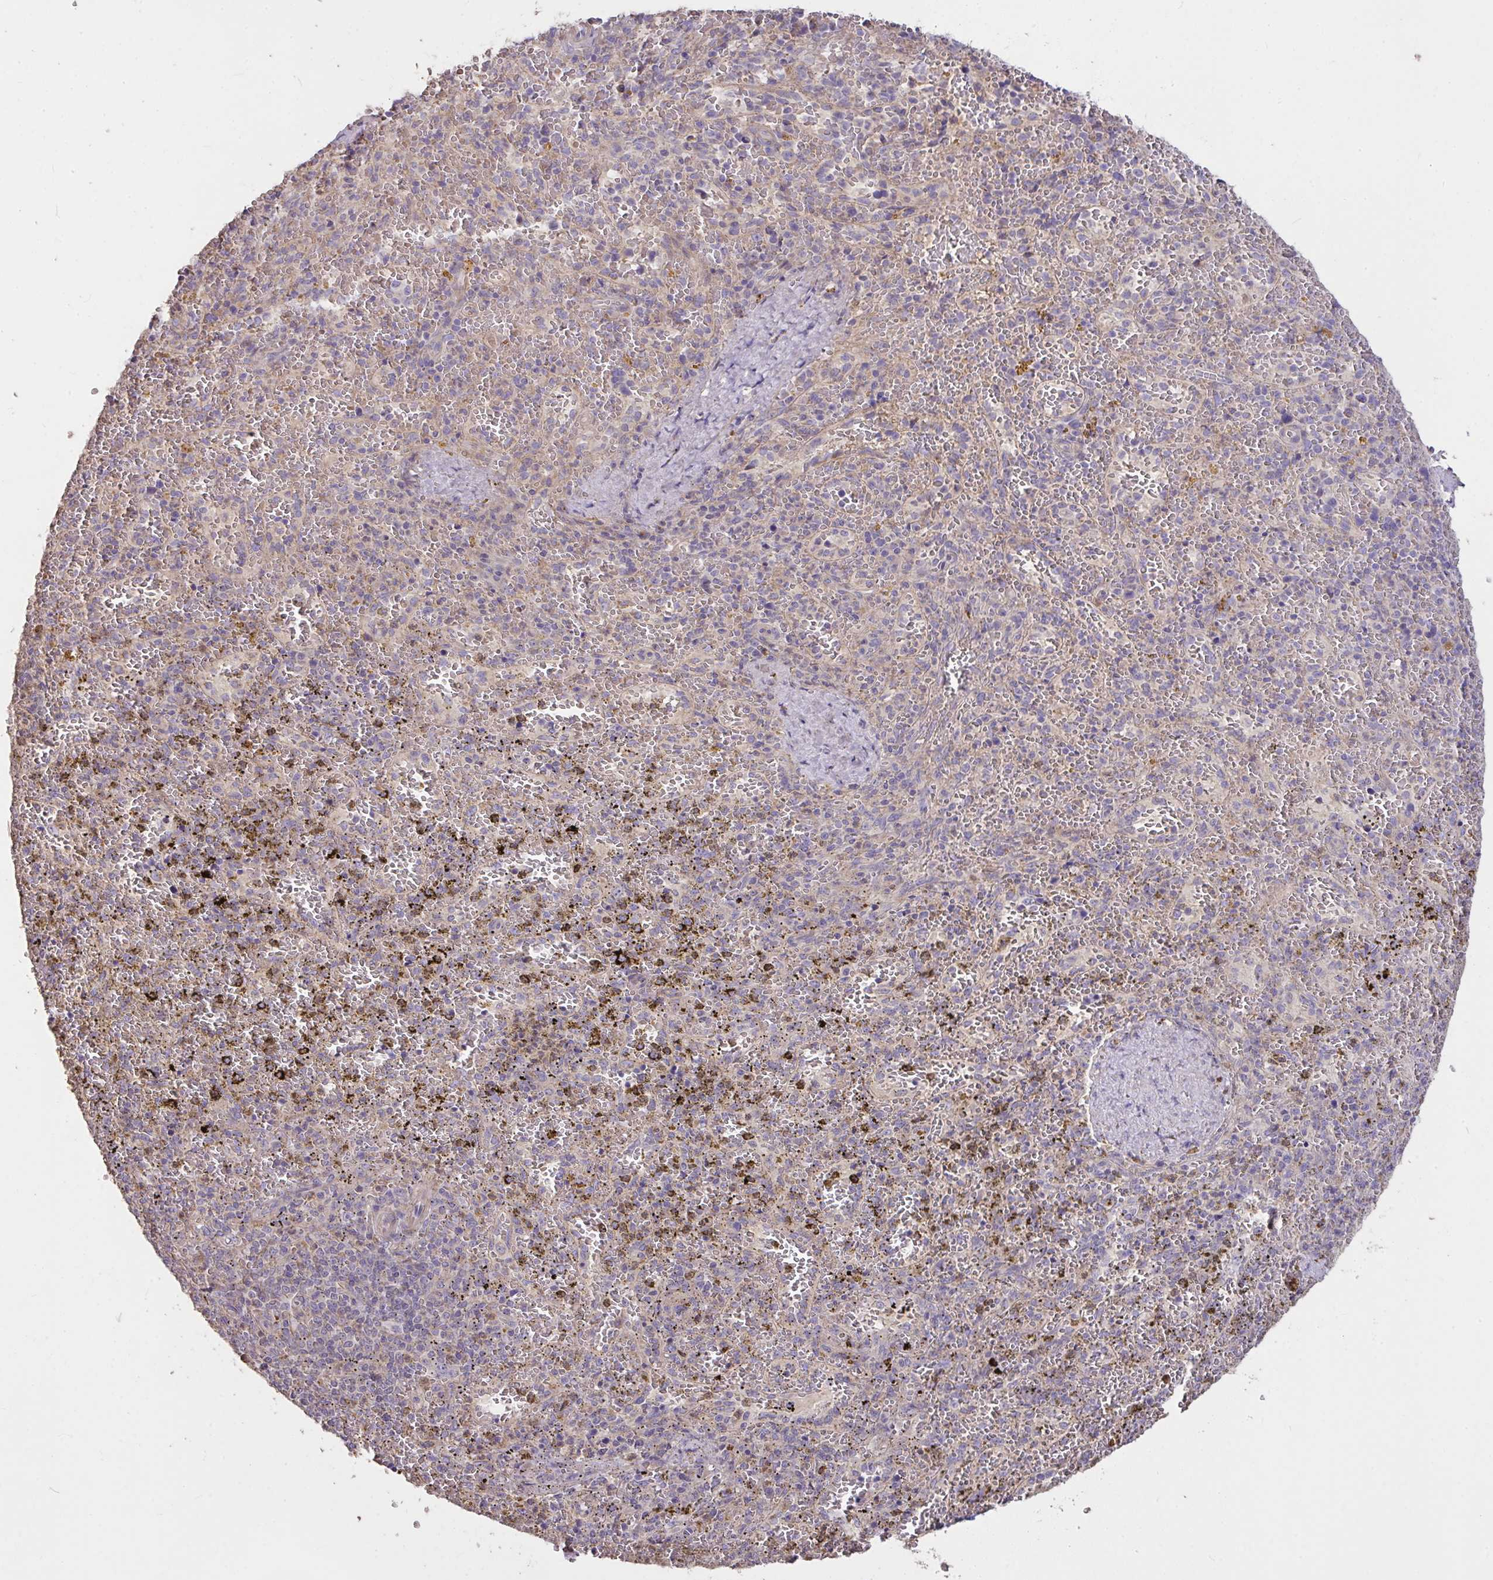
{"staining": {"intensity": "weak", "quantity": "<25%", "location": "cytoplasmic/membranous"}, "tissue": "spleen", "cell_type": "Cells in red pulp", "image_type": "normal", "snomed": [{"axis": "morphology", "description": "Normal tissue, NOS"}, {"axis": "topography", "description": "Spleen"}], "caption": "The photomicrograph exhibits no staining of cells in red pulp in unremarkable spleen. (Stains: DAB immunohistochemistry with hematoxylin counter stain, Microscopy: brightfield microscopy at high magnification).", "gene": "FCER1A", "patient": {"sex": "female", "age": 50}}